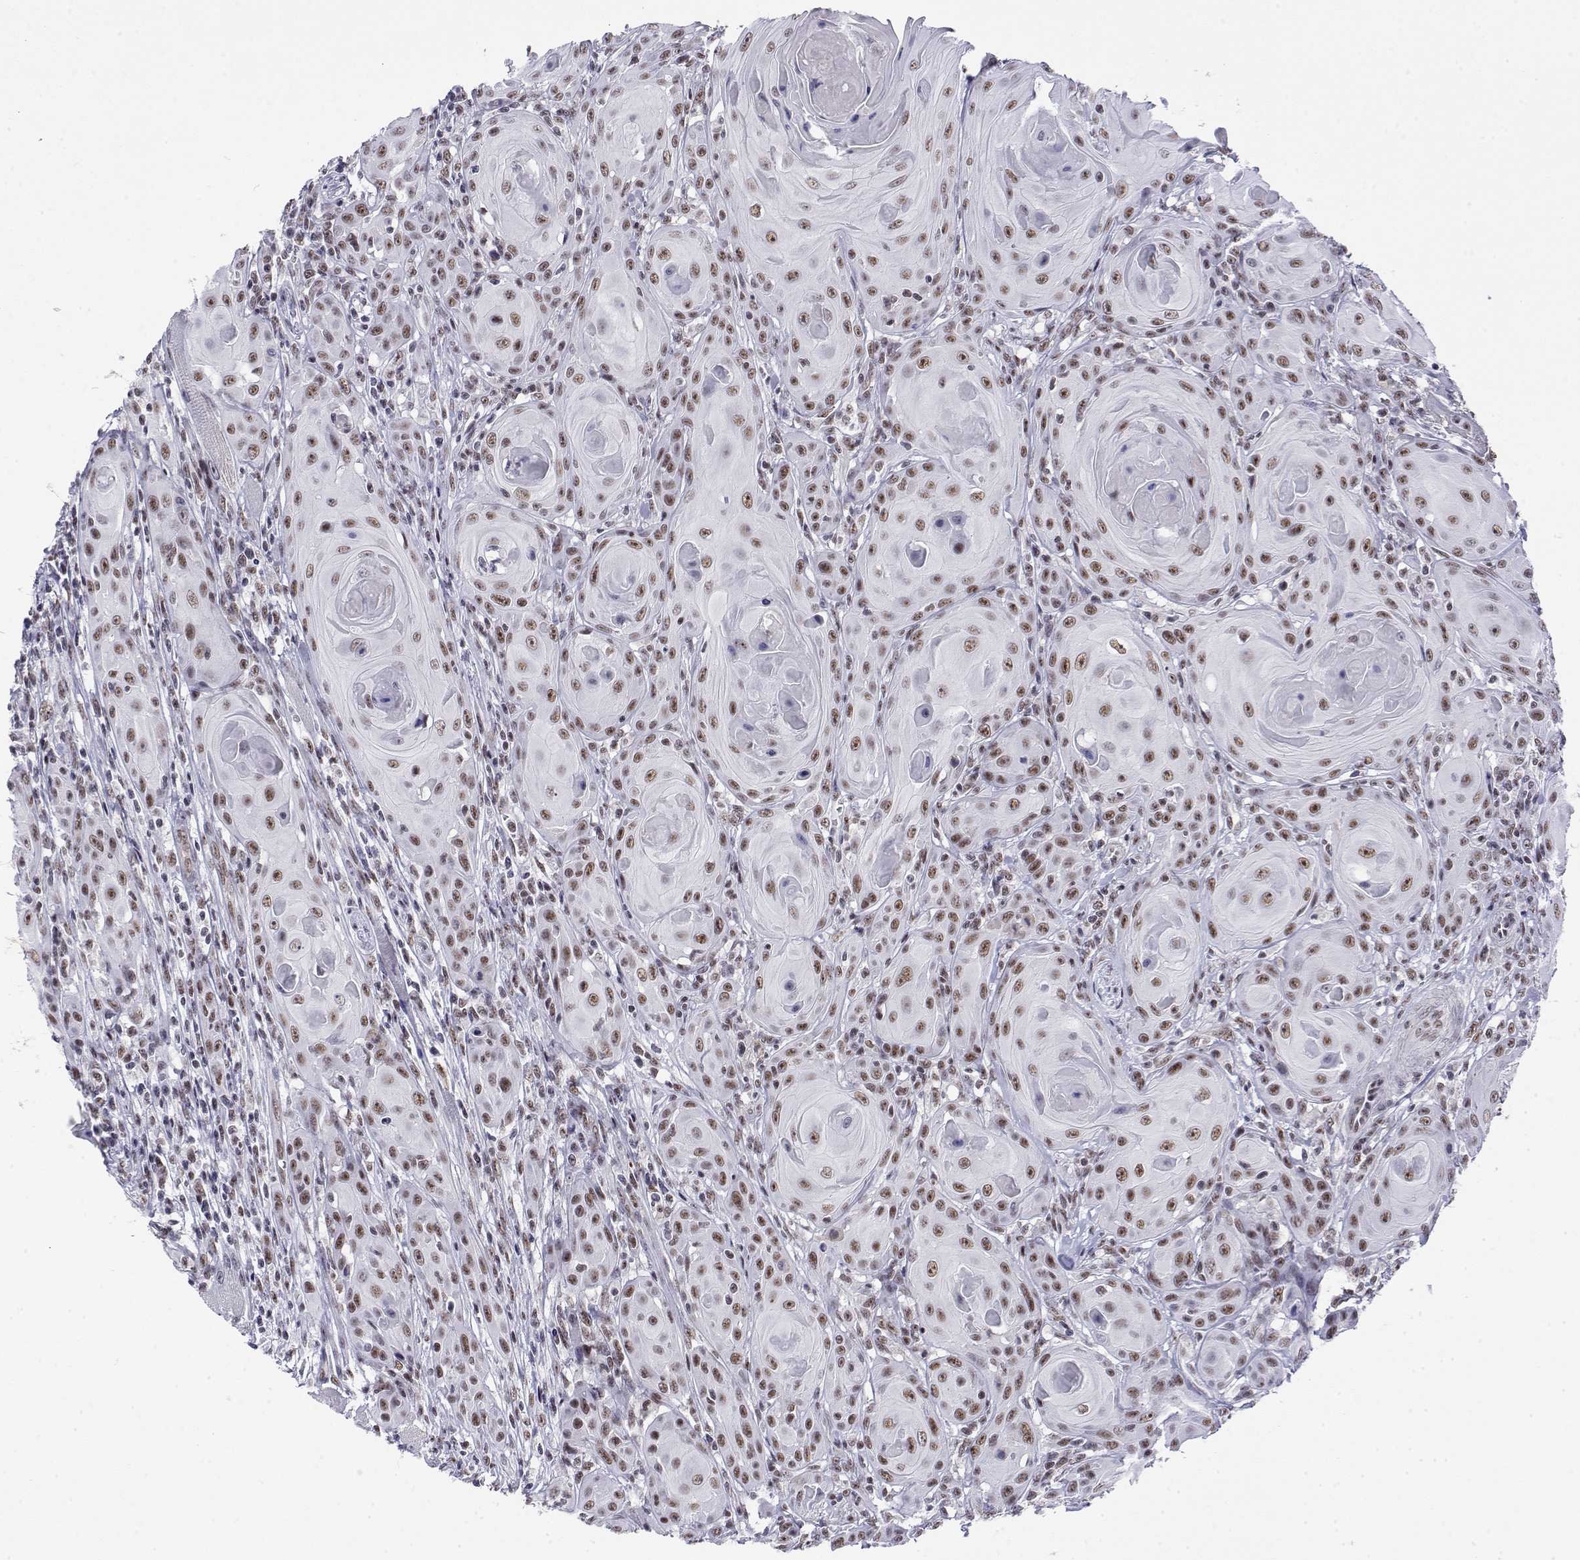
{"staining": {"intensity": "moderate", "quantity": ">75%", "location": "nuclear"}, "tissue": "head and neck cancer", "cell_type": "Tumor cells", "image_type": "cancer", "snomed": [{"axis": "morphology", "description": "Squamous cell carcinoma, NOS"}, {"axis": "topography", "description": "Head-Neck"}], "caption": "A brown stain shows moderate nuclear staining of a protein in head and neck cancer (squamous cell carcinoma) tumor cells.", "gene": "POLDIP3", "patient": {"sex": "female", "age": 80}}